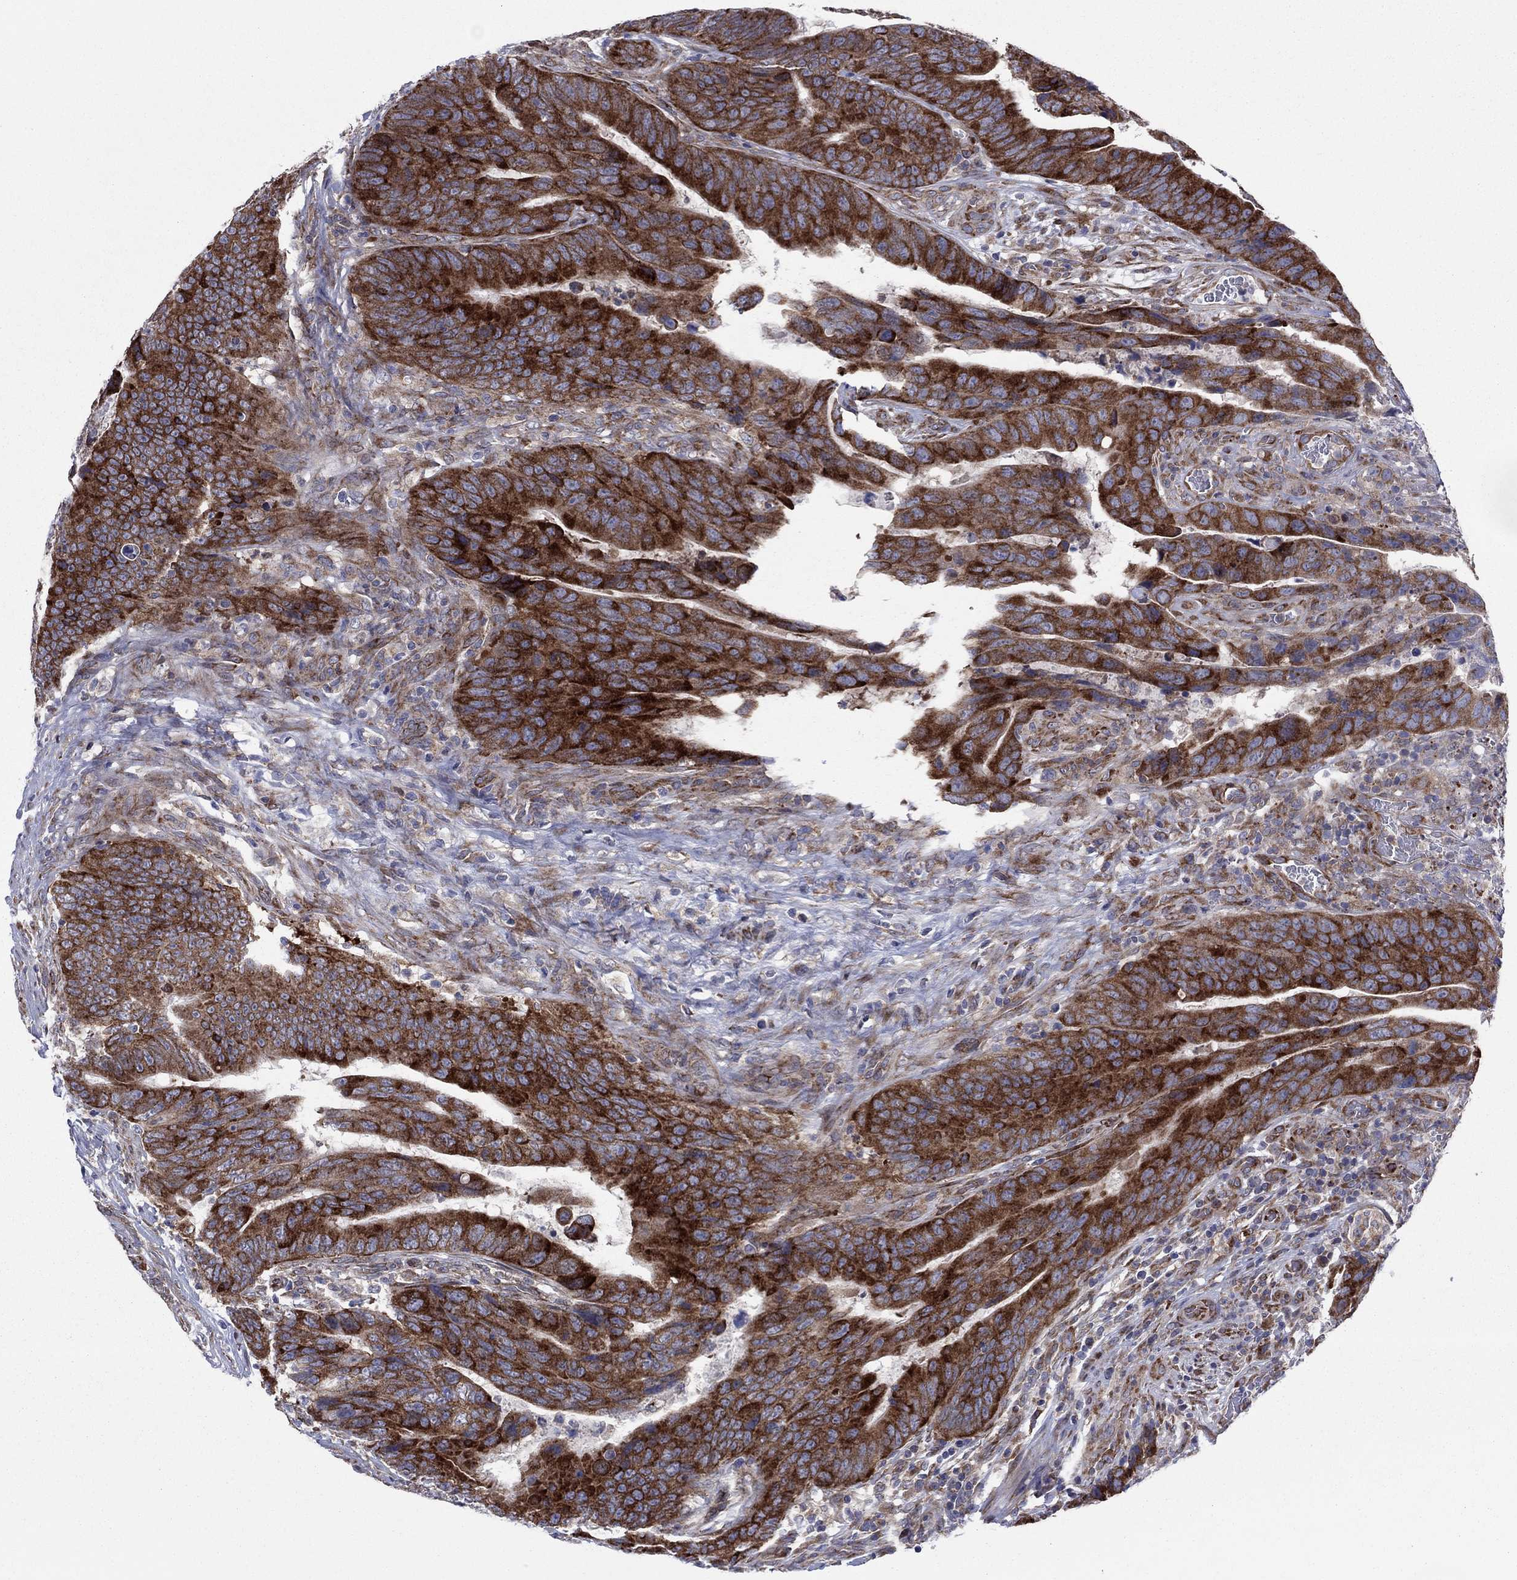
{"staining": {"intensity": "strong", "quantity": ">75%", "location": "cytoplasmic/membranous"}, "tissue": "colorectal cancer", "cell_type": "Tumor cells", "image_type": "cancer", "snomed": [{"axis": "morphology", "description": "Adenocarcinoma, NOS"}, {"axis": "topography", "description": "Colon"}], "caption": "Approximately >75% of tumor cells in colorectal adenocarcinoma show strong cytoplasmic/membranous protein positivity as visualized by brown immunohistochemical staining.", "gene": "GPR155", "patient": {"sex": "female", "age": 56}}